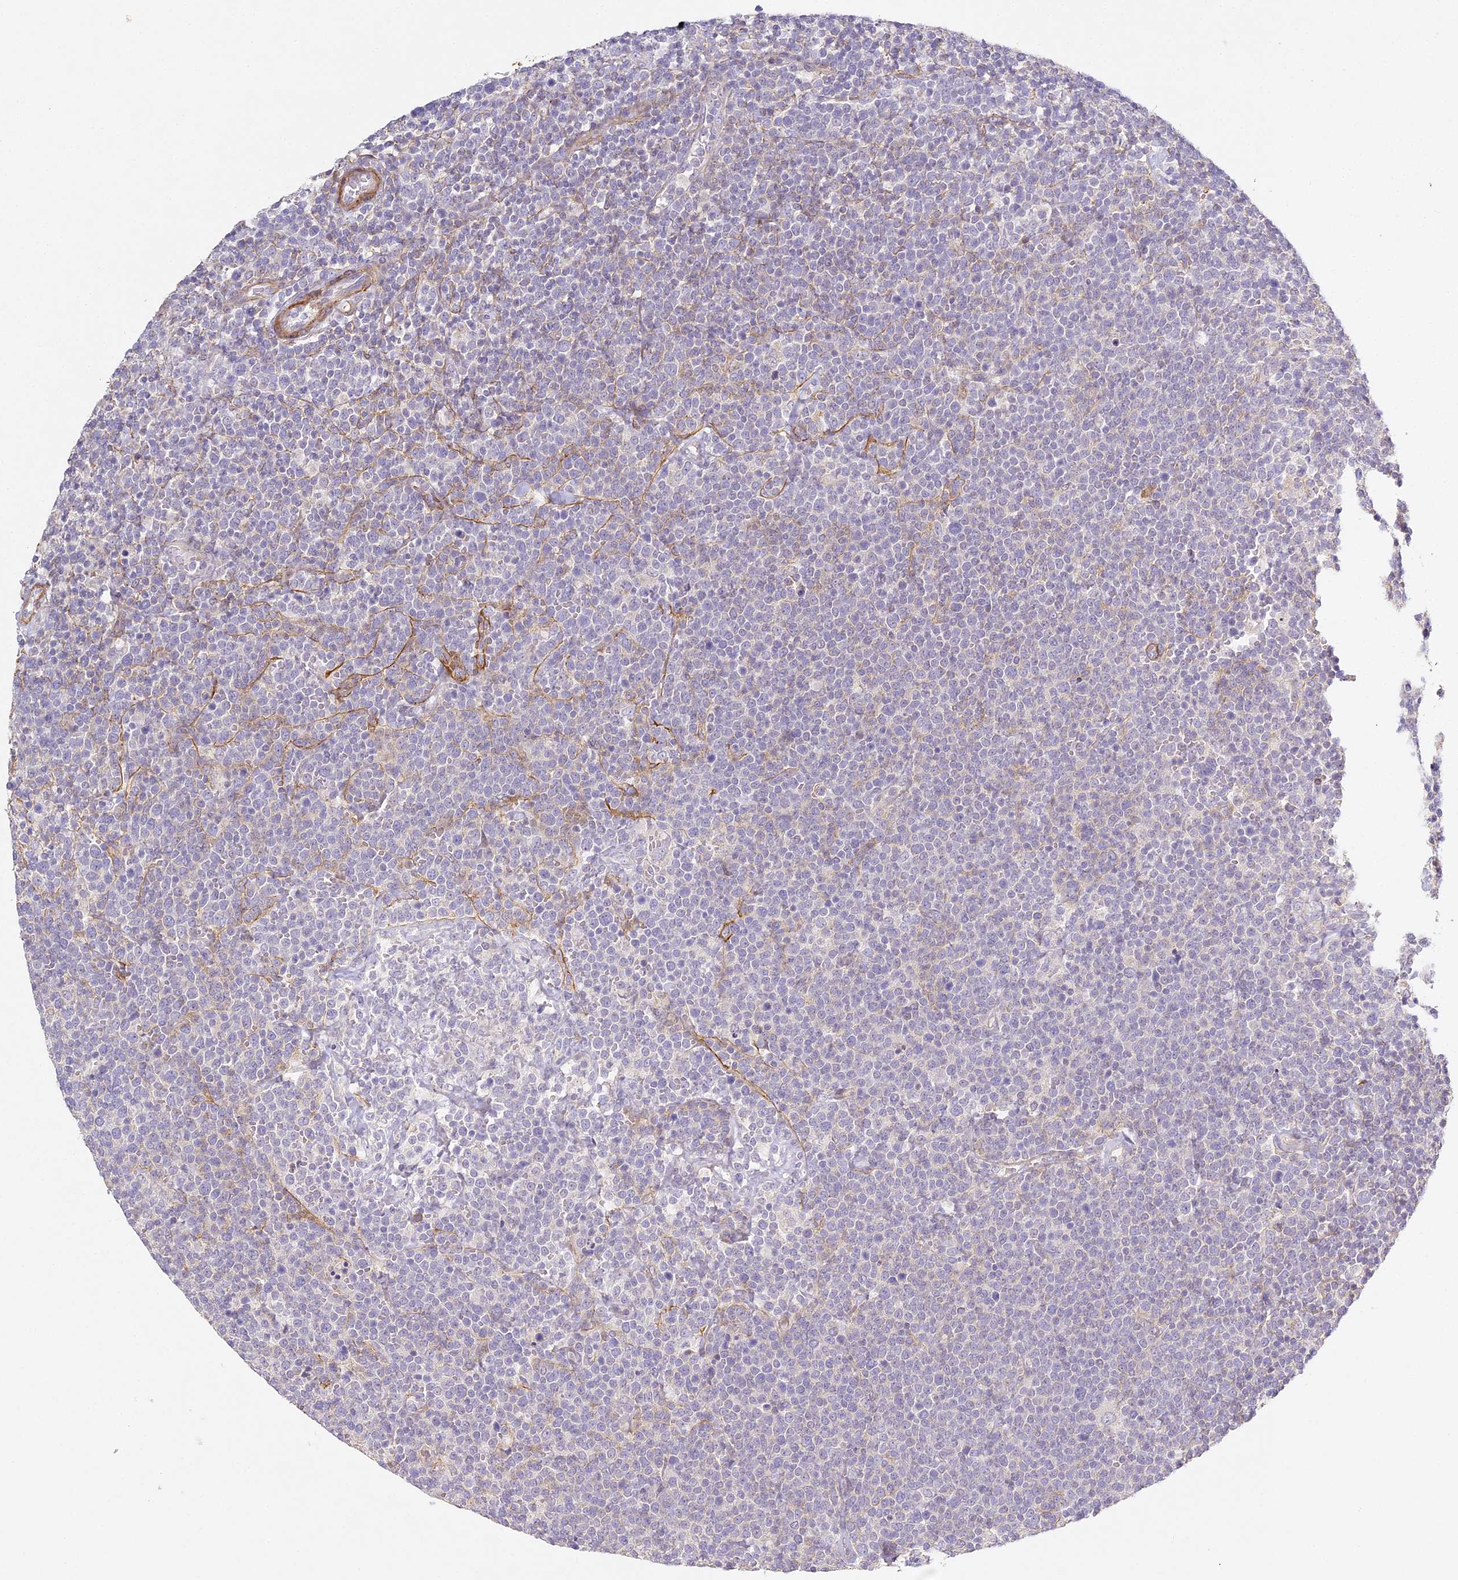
{"staining": {"intensity": "negative", "quantity": "none", "location": "none"}, "tissue": "lymphoma", "cell_type": "Tumor cells", "image_type": "cancer", "snomed": [{"axis": "morphology", "description": "Malignant lymphoma, non-Hodgkin's type, High grade"}, {"axis": "topography", "description": "Lymph node"}], "caption": "DAB immunohistochemical staining of human lymphoma shows no significant staining in tumor cells.", "gene": "MED28", "patient": {"sex": "male", "age": 61}}